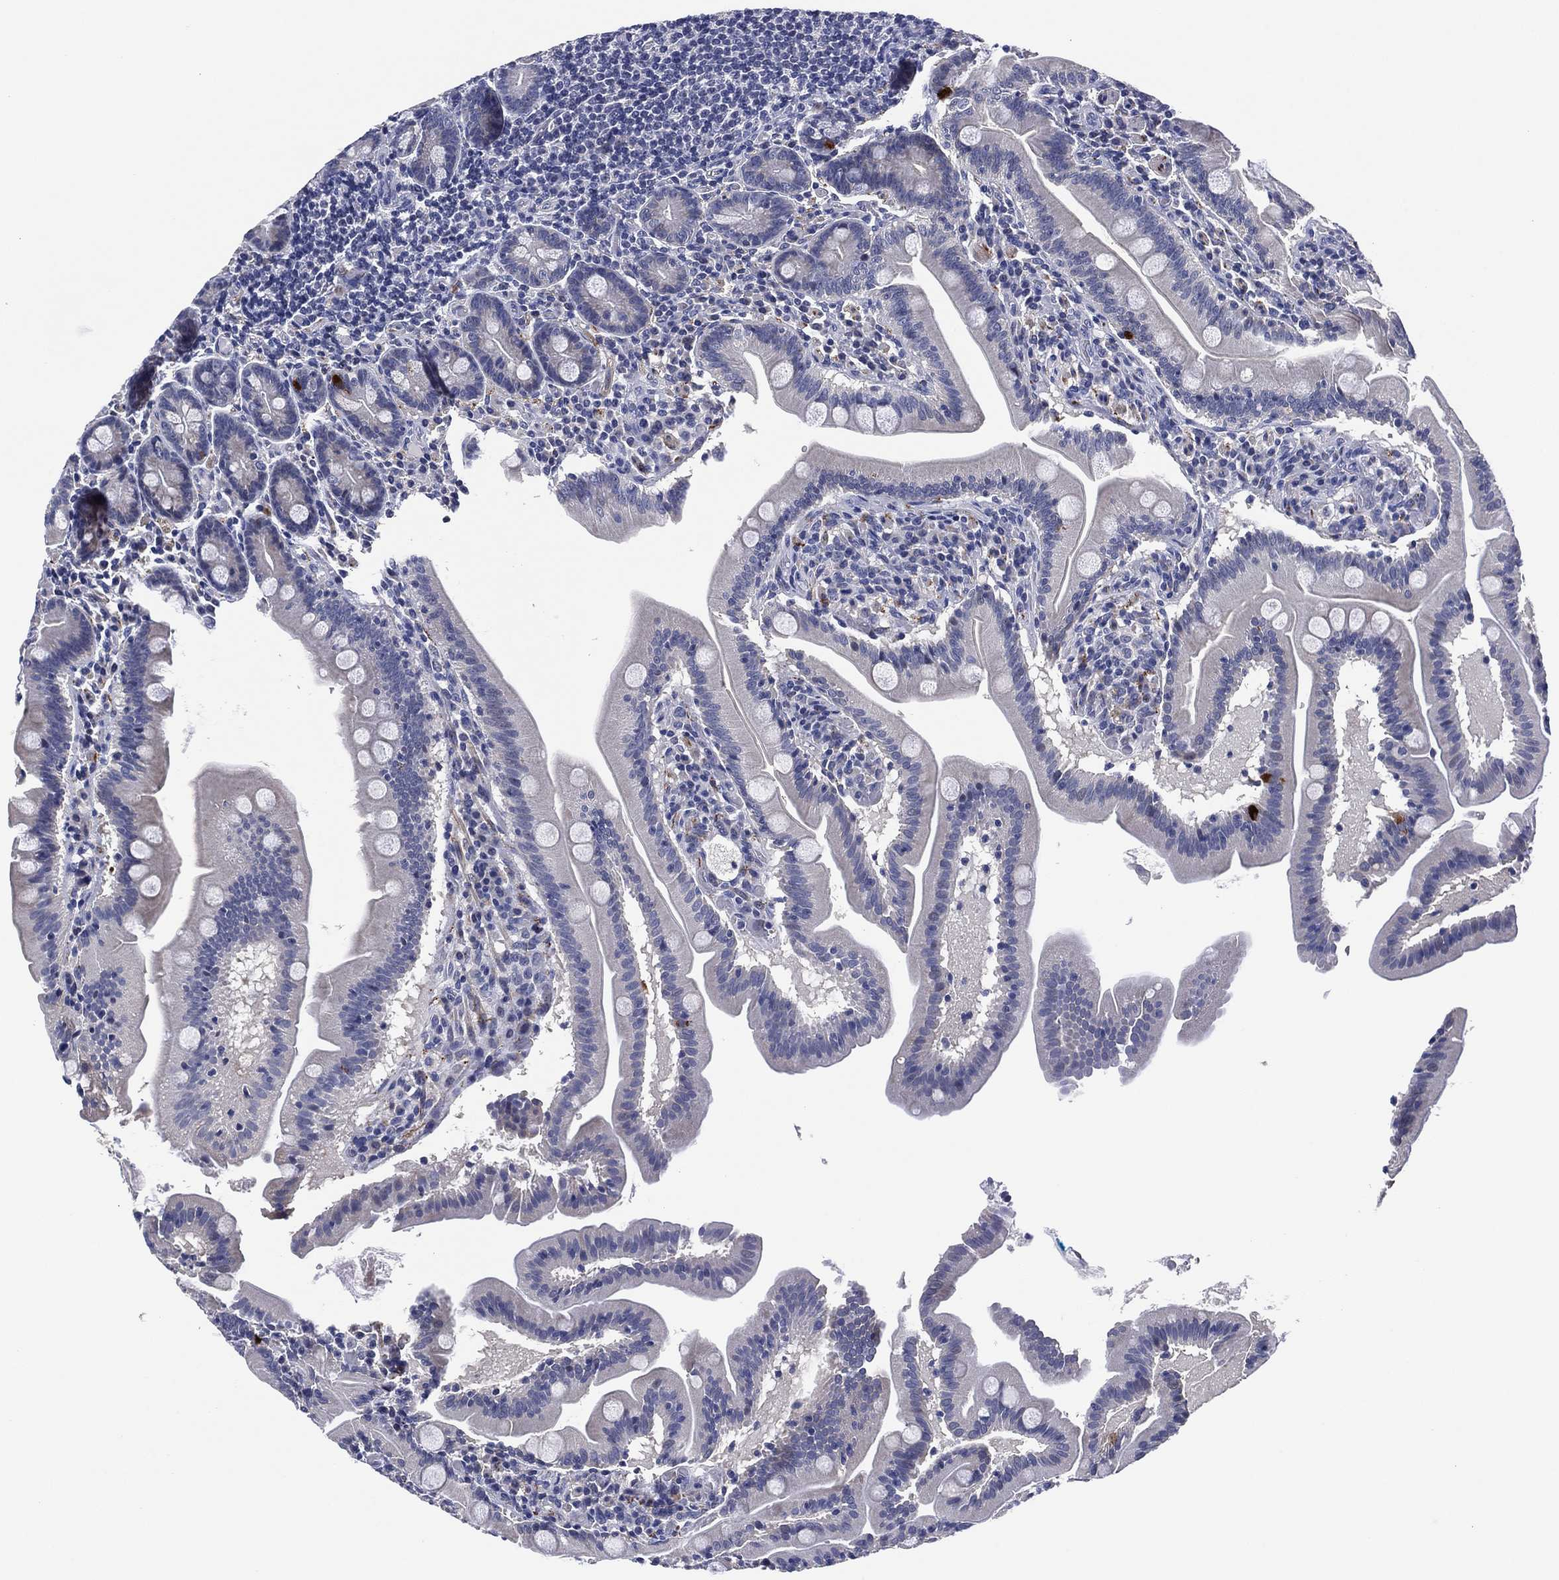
{"staining": {"intensity": "negative", "quantity": "none", "location": "none"}, "tissue": "small intestine", "cell_type": "Glandular cells", "image_type": "normal", "snomed": [{"axis": "morphology", "description": "Normal tissue, NOS"}, {"axis": "topography", "description": "Small intestine"}], "caption": "This is an immunohistochemistry (IHC) photomicrograph of normal small intestine. There is no positivity in glandular cells.", "gene": "CLIP3", "patient": {"sex": "male", "age": 37}}